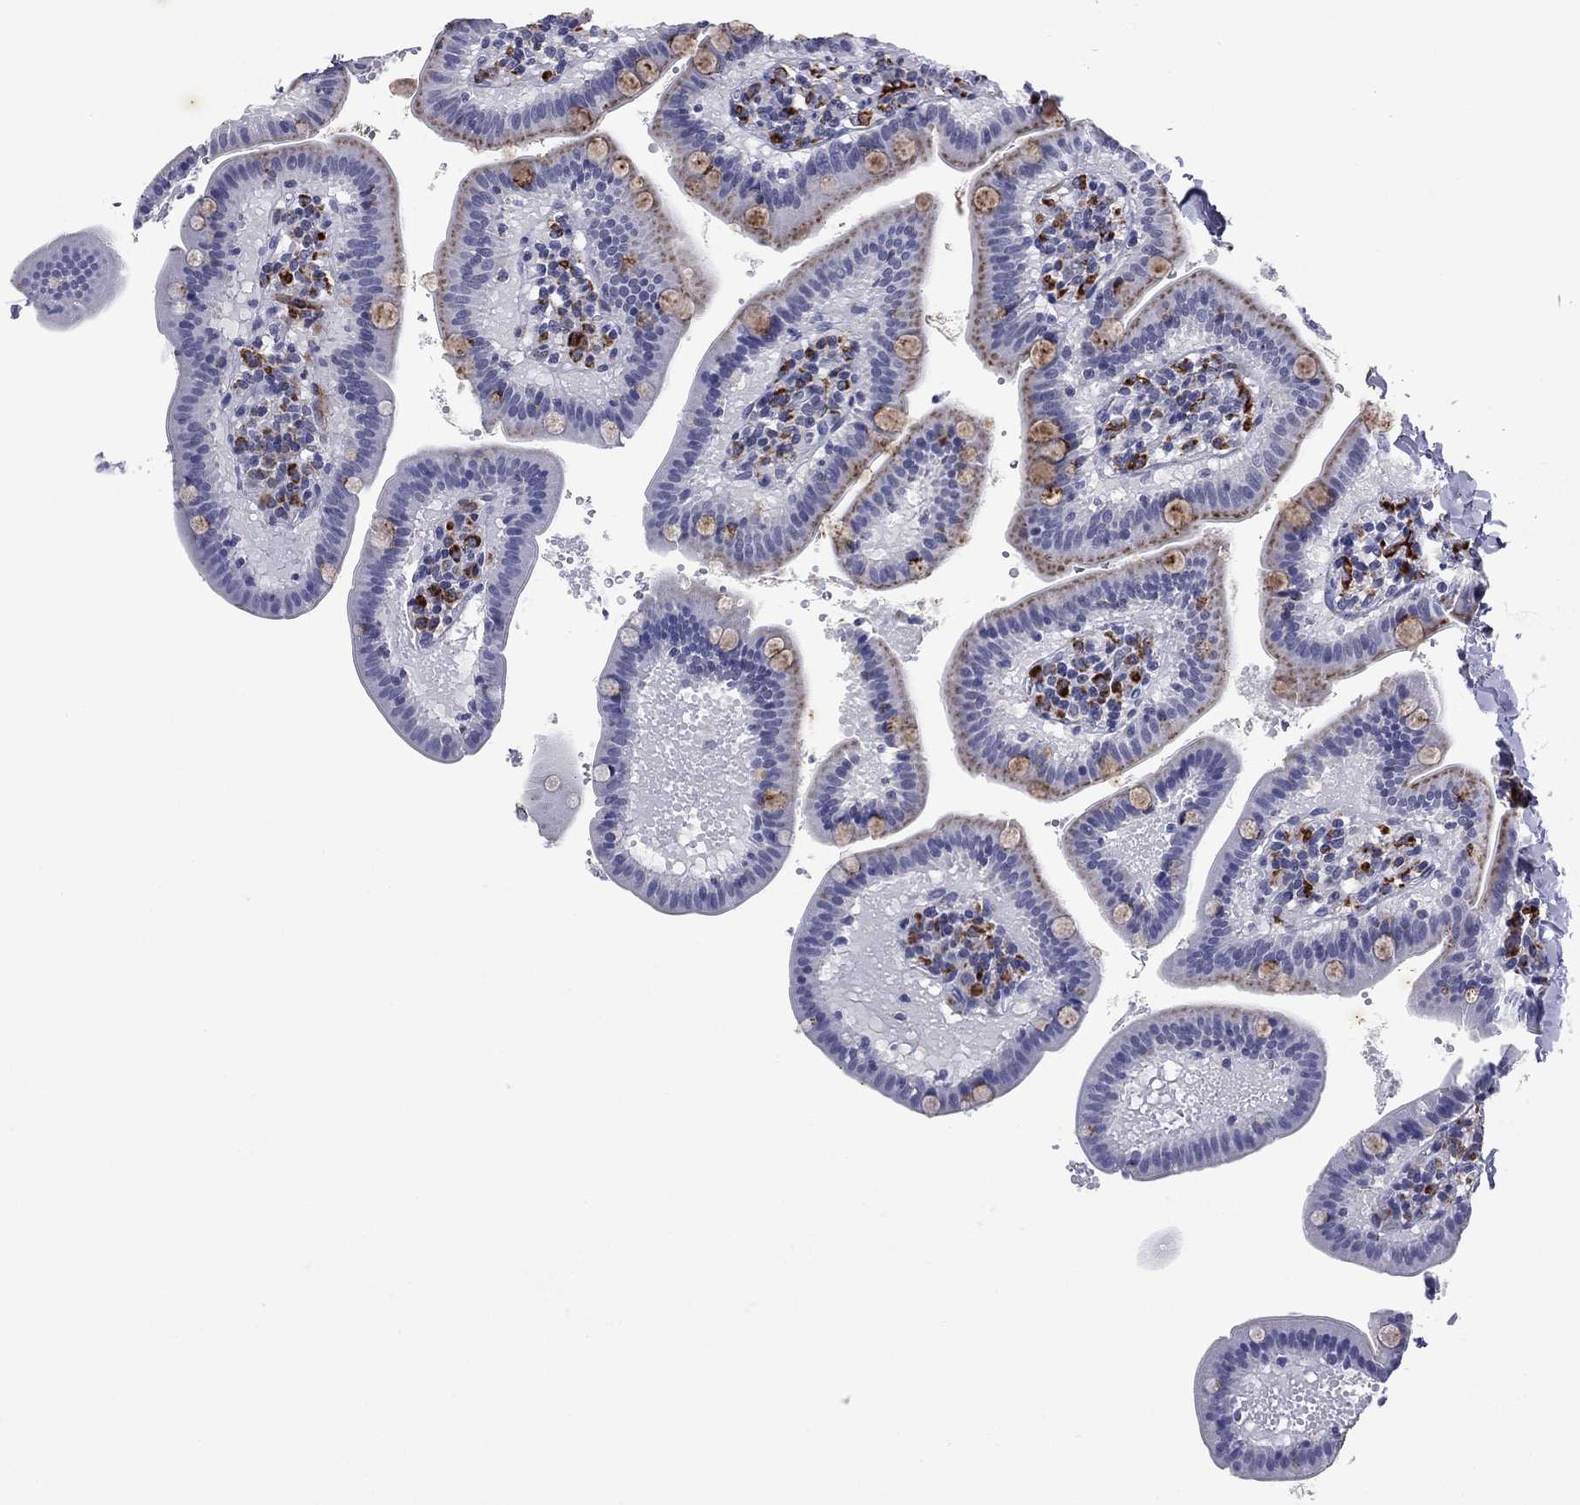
{"staining": {"intensity": "moderate", "quantity": "<25%", "location": "cytoplasmic/membranous"}, "tissue": "small intestine", "cell_type": "Glandular cells", "image_type": "normal", "snomed": [{"axis": "morphology", "description": "Normal tissue, NOS"}, {"axis": "topography", "description": "Small intestine"}], "caption": "Approximately <25% of glandular cells in normal human small intestine exhibit moderate cytoplasmic/membranous protein expression as visualized by brown immunohistochemical staining.", "gene": "MADCAM1", "patient": {"sex": "male", "age": 66}}